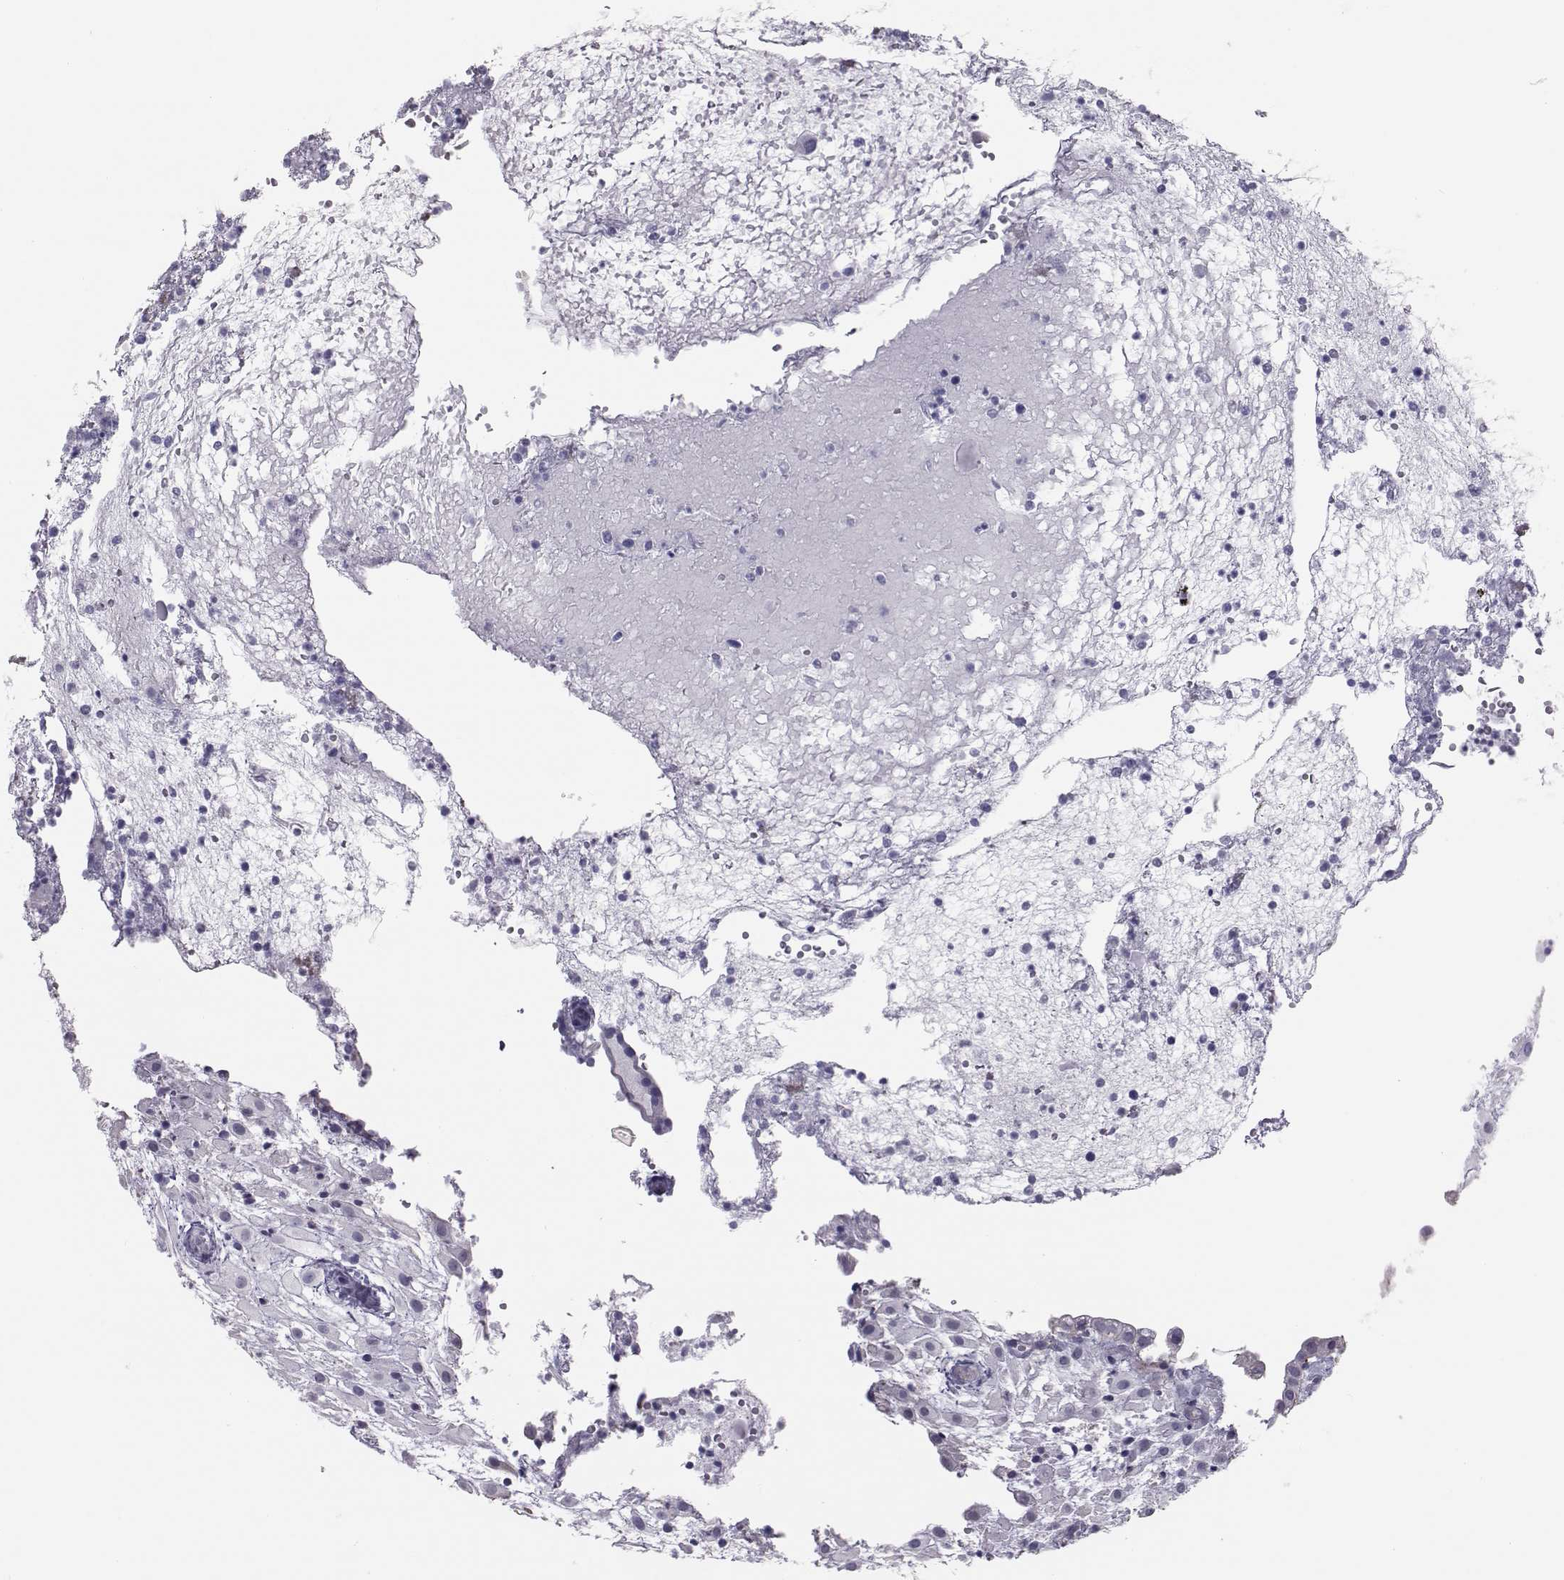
{"staining": {"intensity": "negative", "quantity": "none", "location": "none"}, "tissue": "placenta", "cell_type": "Decidual cells", "image_type": "normal", "snomed": [{"axis": "morphology", "description": "Normal tissue, NOS"}, {"axis": "topography", "description": "Placenta"}], "caption": "DAB immunohistochemical staining of normal placenta reveals no significant expression in decidual cells. Nuclei are stained in blue.", "gene": "GARIN3", "patient": {"sex": "female", "age": 24}}